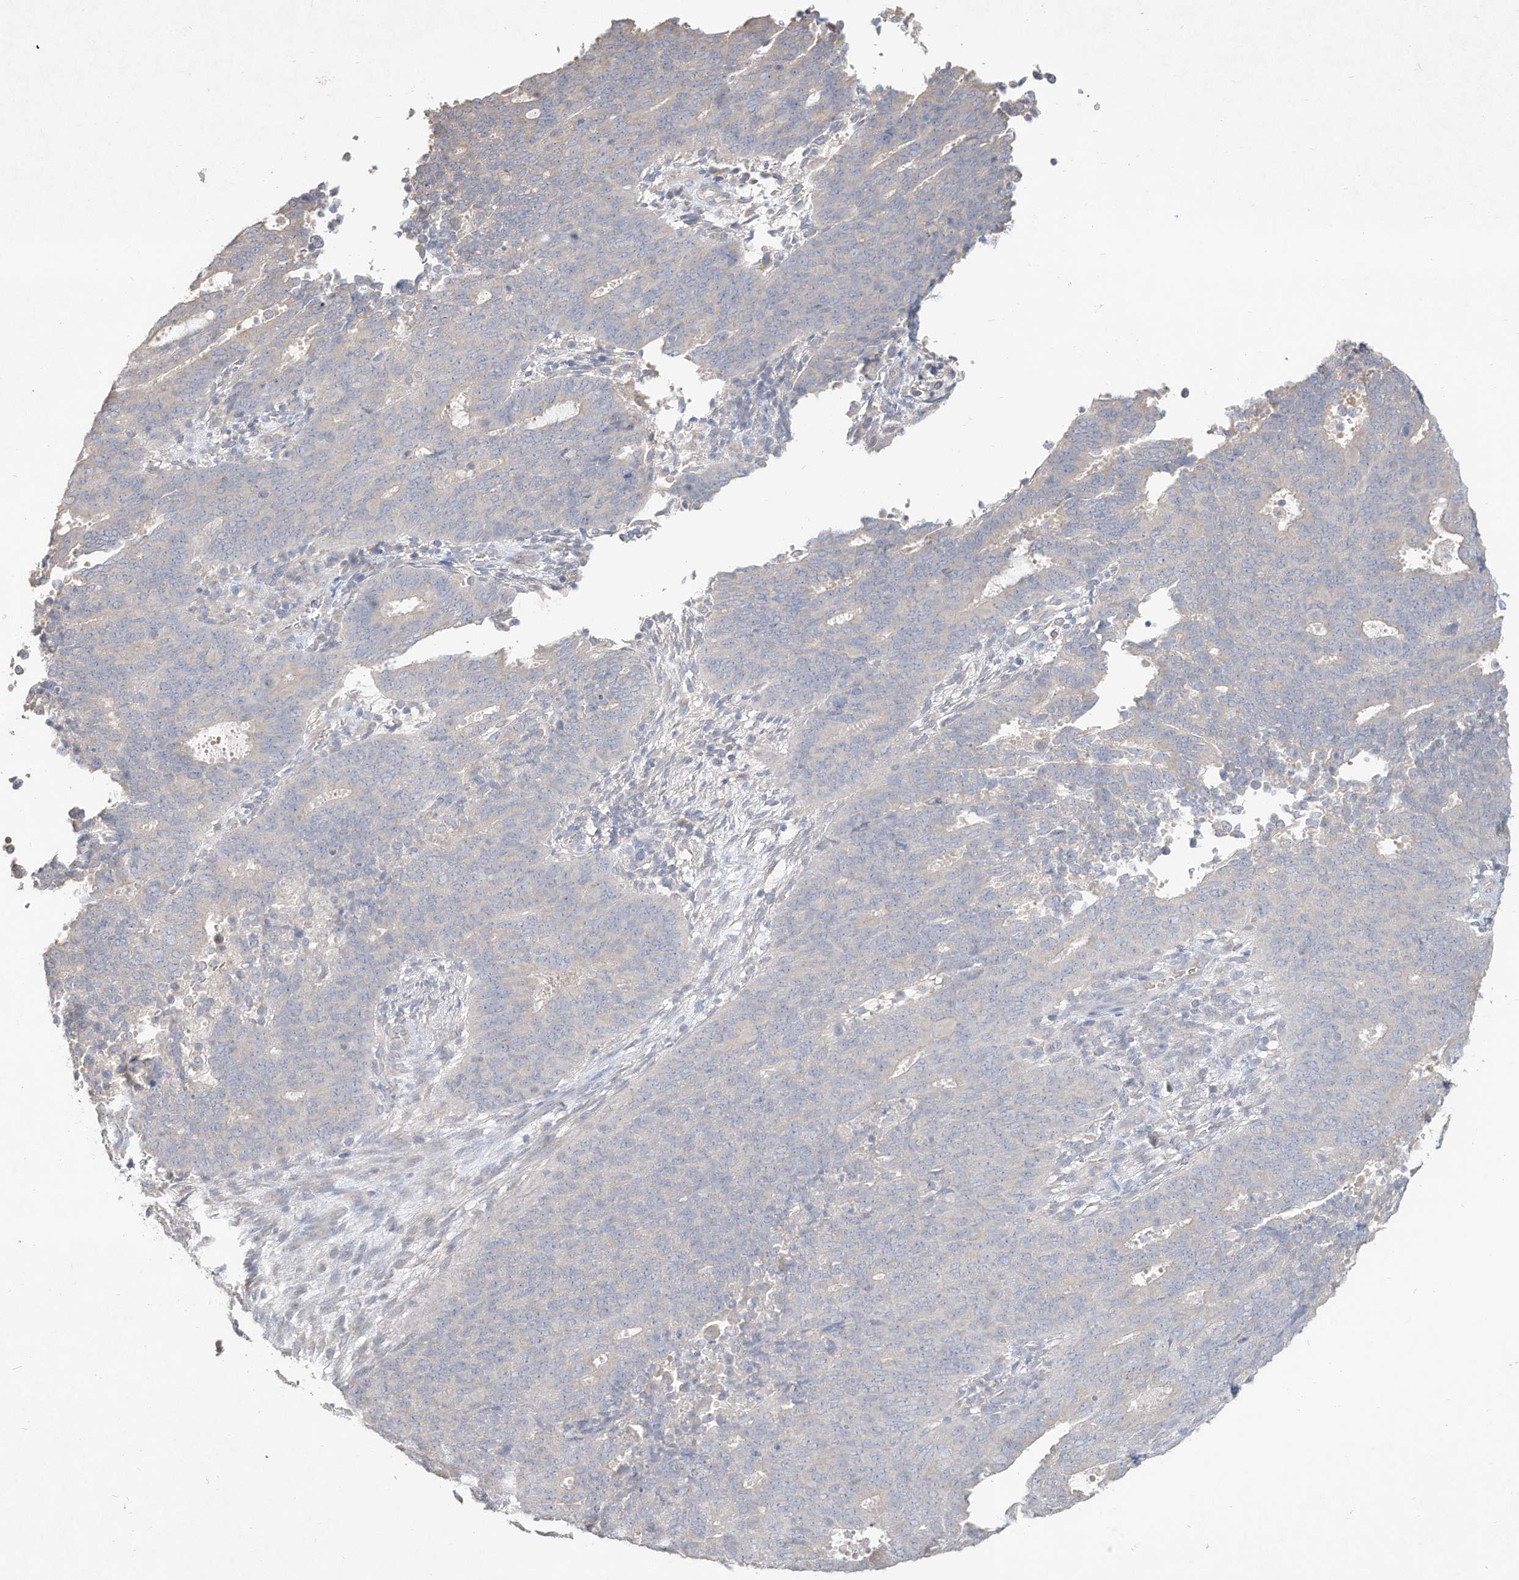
{"staining": {"intensity": "negative", "quantity": "none", "location": "none"}, "tissue": "cervical cancer", "cell_type": "Tumor cells", "image_type": "cancer", "snomed": [{"axis": "morphology", "description": "Adenocarcinoma, NOS"}, {"axis": "topography", "description": "Cervix"}], "caption": "A high-resolution micrograph shows immunohistochemistry staining of cervical cancer (adenocarcinoma), which reveals no significant staining in tumor cells.", "gene": "DYNC1I2", "patient": {"sex": "female", "age": 44}}